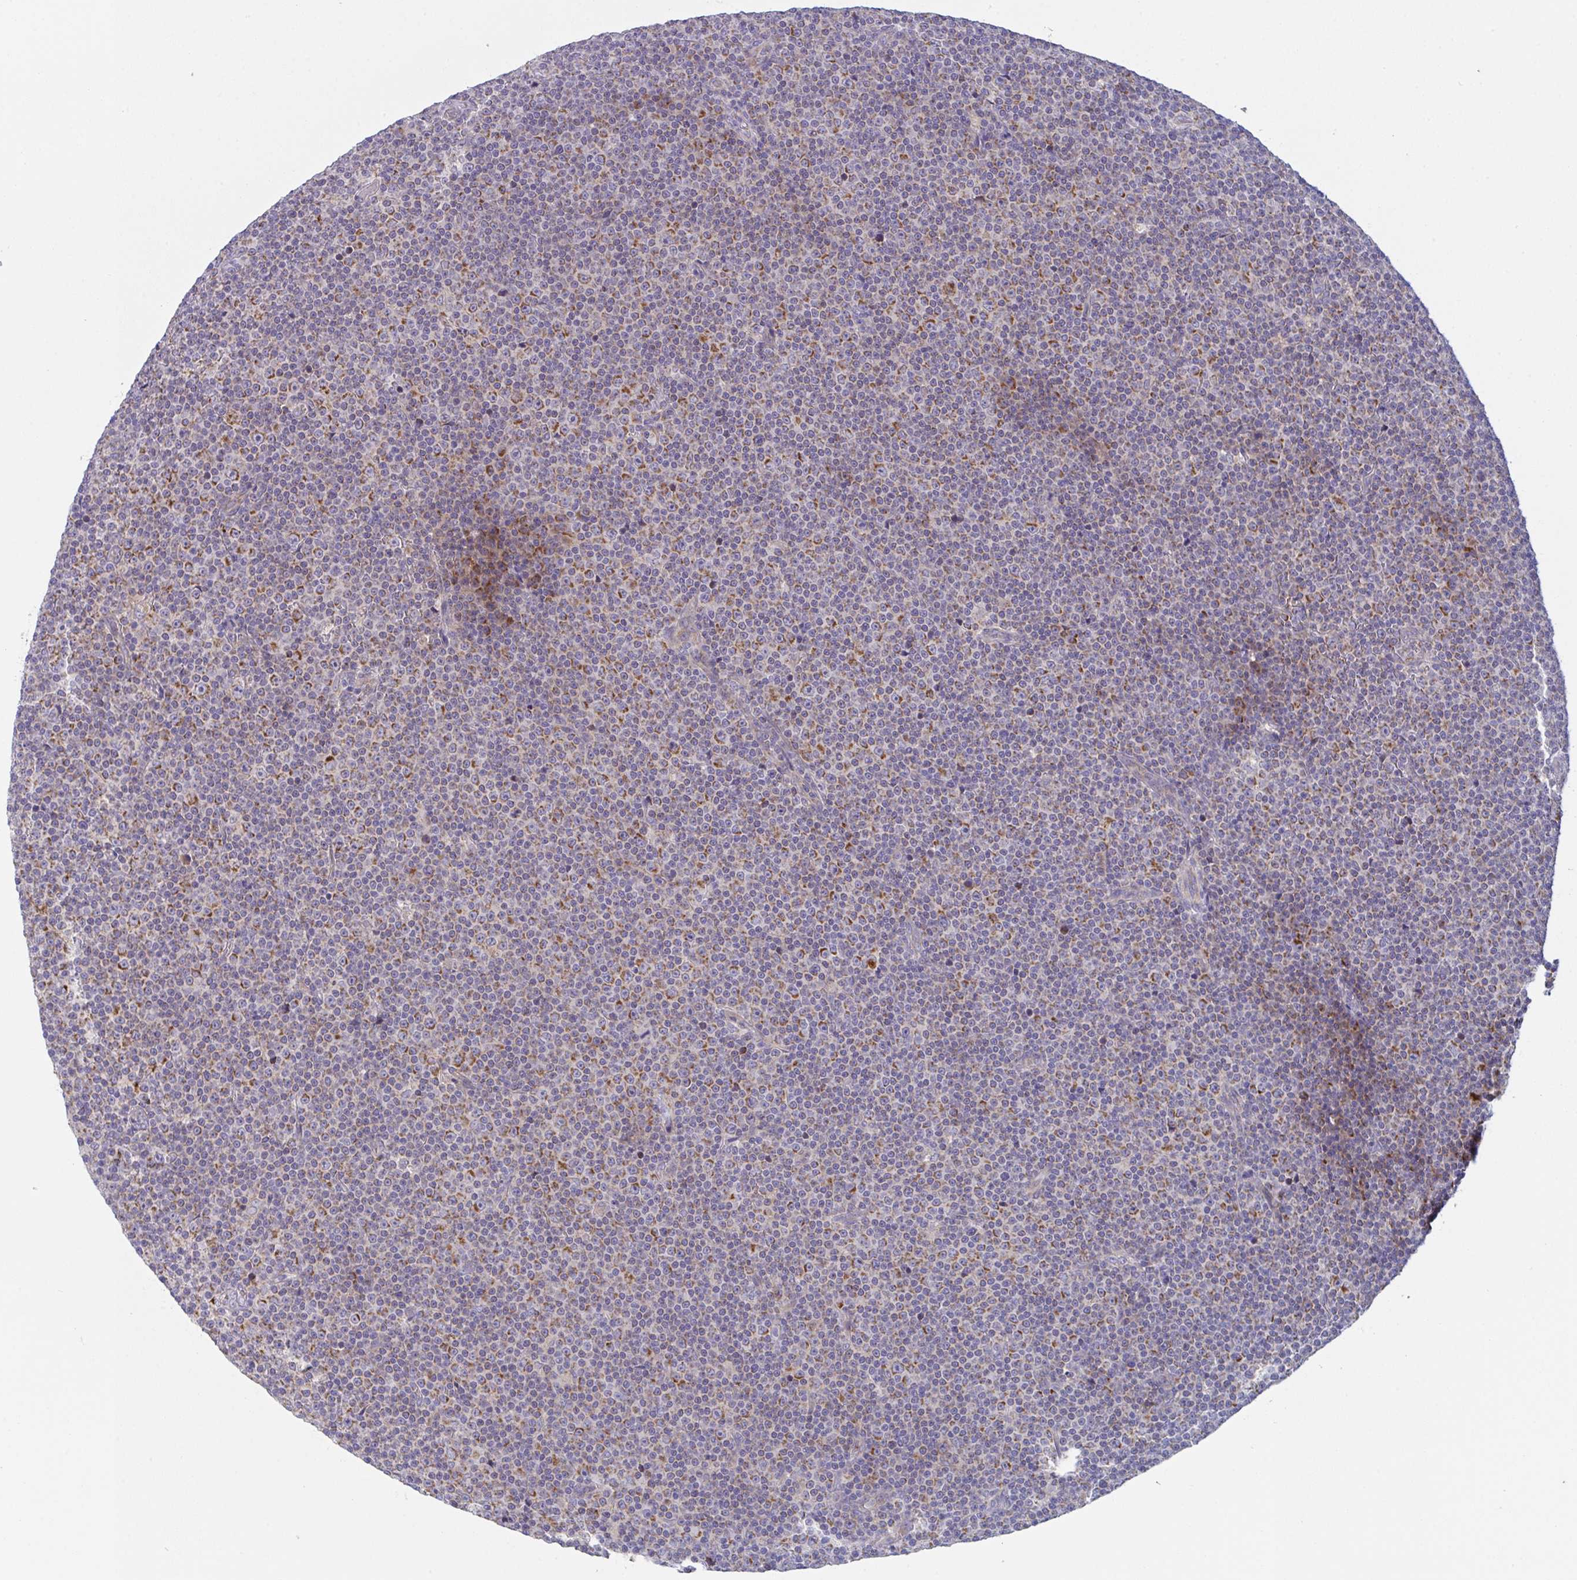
{"staining": {"intensity": "moderate", "quantity": ">75%", "location": "cytoplasmic/membranous"}, "tissue": "lymphoma", "cell_type": "Tumor cells", "image_type": "cancer", "snomed": [{"axis": "morphology", "description": "Malignant lymphoma, non-Hodgkin's type, Low grade"}, {"axis": "topography", "description": "Lymph node"}], "caption": "Tumor cells demonstrate medium levels of moderate cytoplasmic/membranous expression in about >75% of cells in human lymphoma. (brown staining indicates protein expression, while blue staining denotes nuclei).", "gene": "MRPS2", "patient": {"sex": "female", "age": 67}}